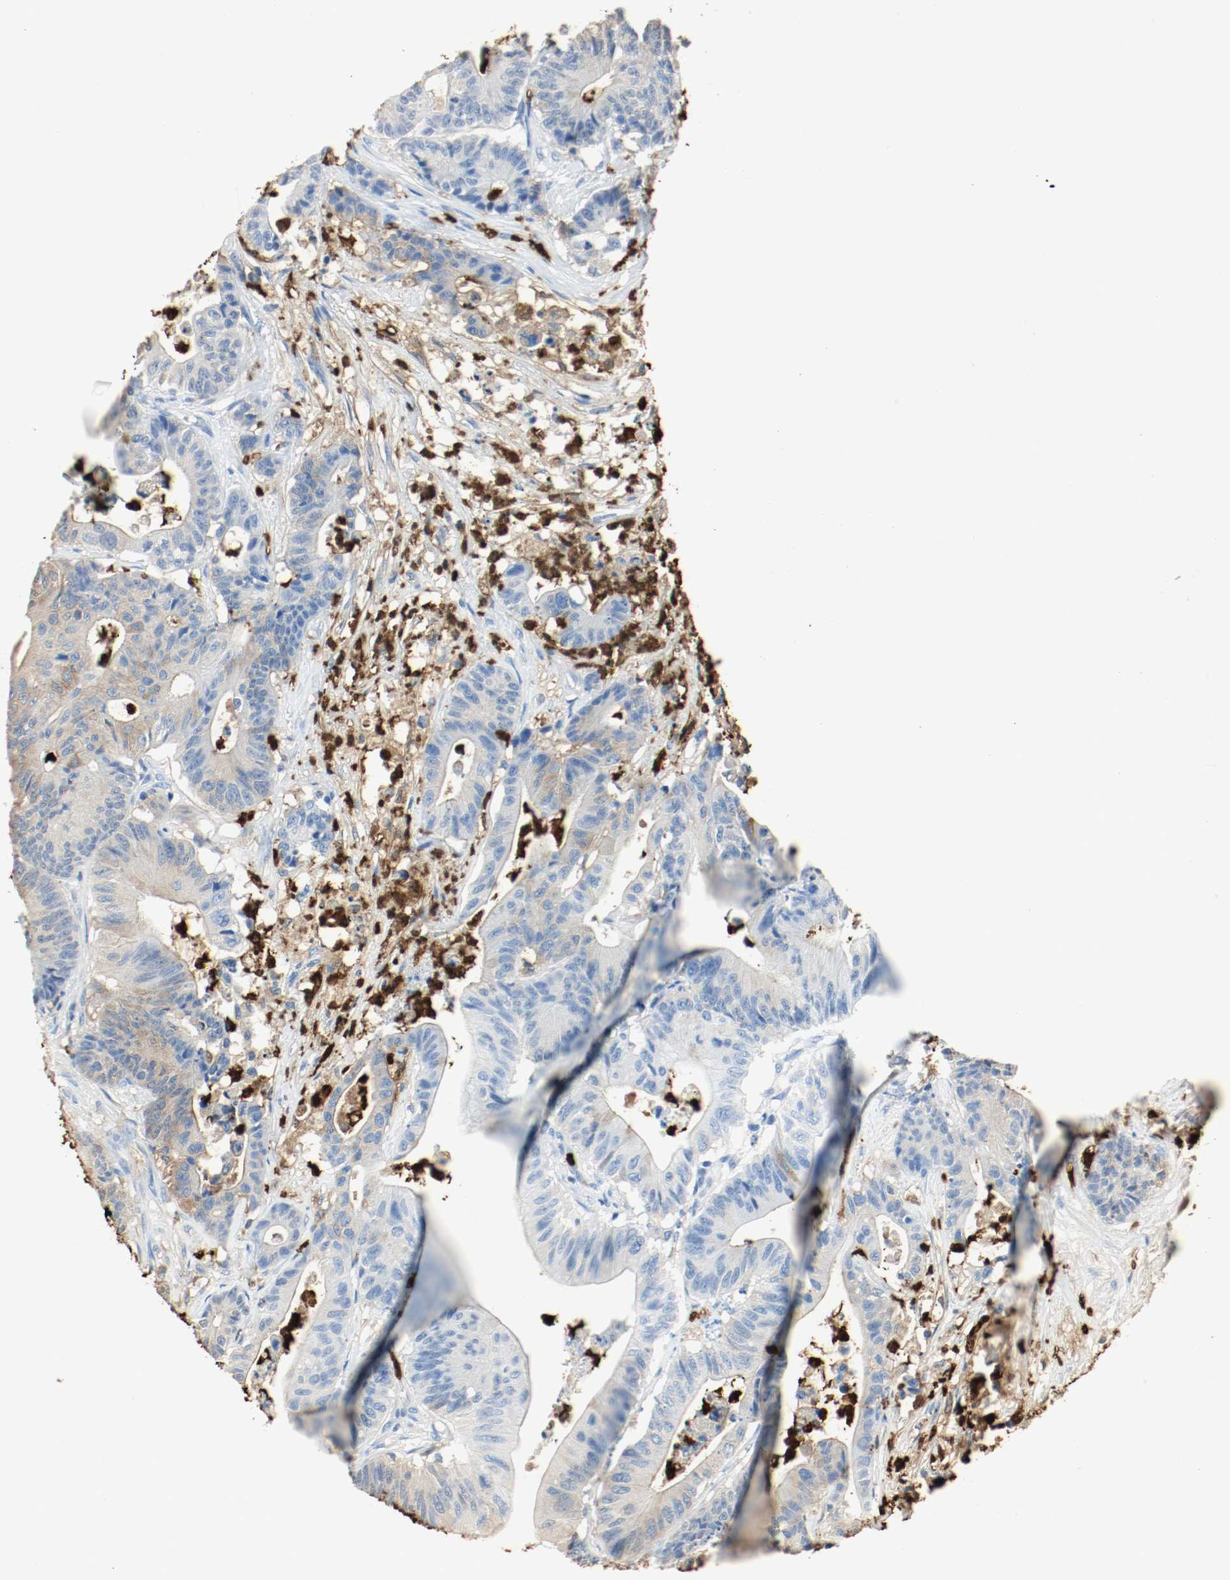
{"staining": {"intensity": "weak", "quantity": "25%-75%", "location": "cytoplasmic/membranous"}, "tissue": "colorectal cancer", "cell_type": "Tumor cells", "image_type": "cancer", "snomed": [{"axis": "morphology", "description": "Adenocarcinoma, NOS"}, {"axis": "topography", "description": "Colon"}], "caption": "Weak cytoplasmic/membranous staining for a protein is identified in approximately 25%-75% of tumor cells of colorectal cancer (adenocarcinoma) using immunohistochemistry (IHC).", "gene": "S100A9", "patient": {"sex": "female", "age": 84}}